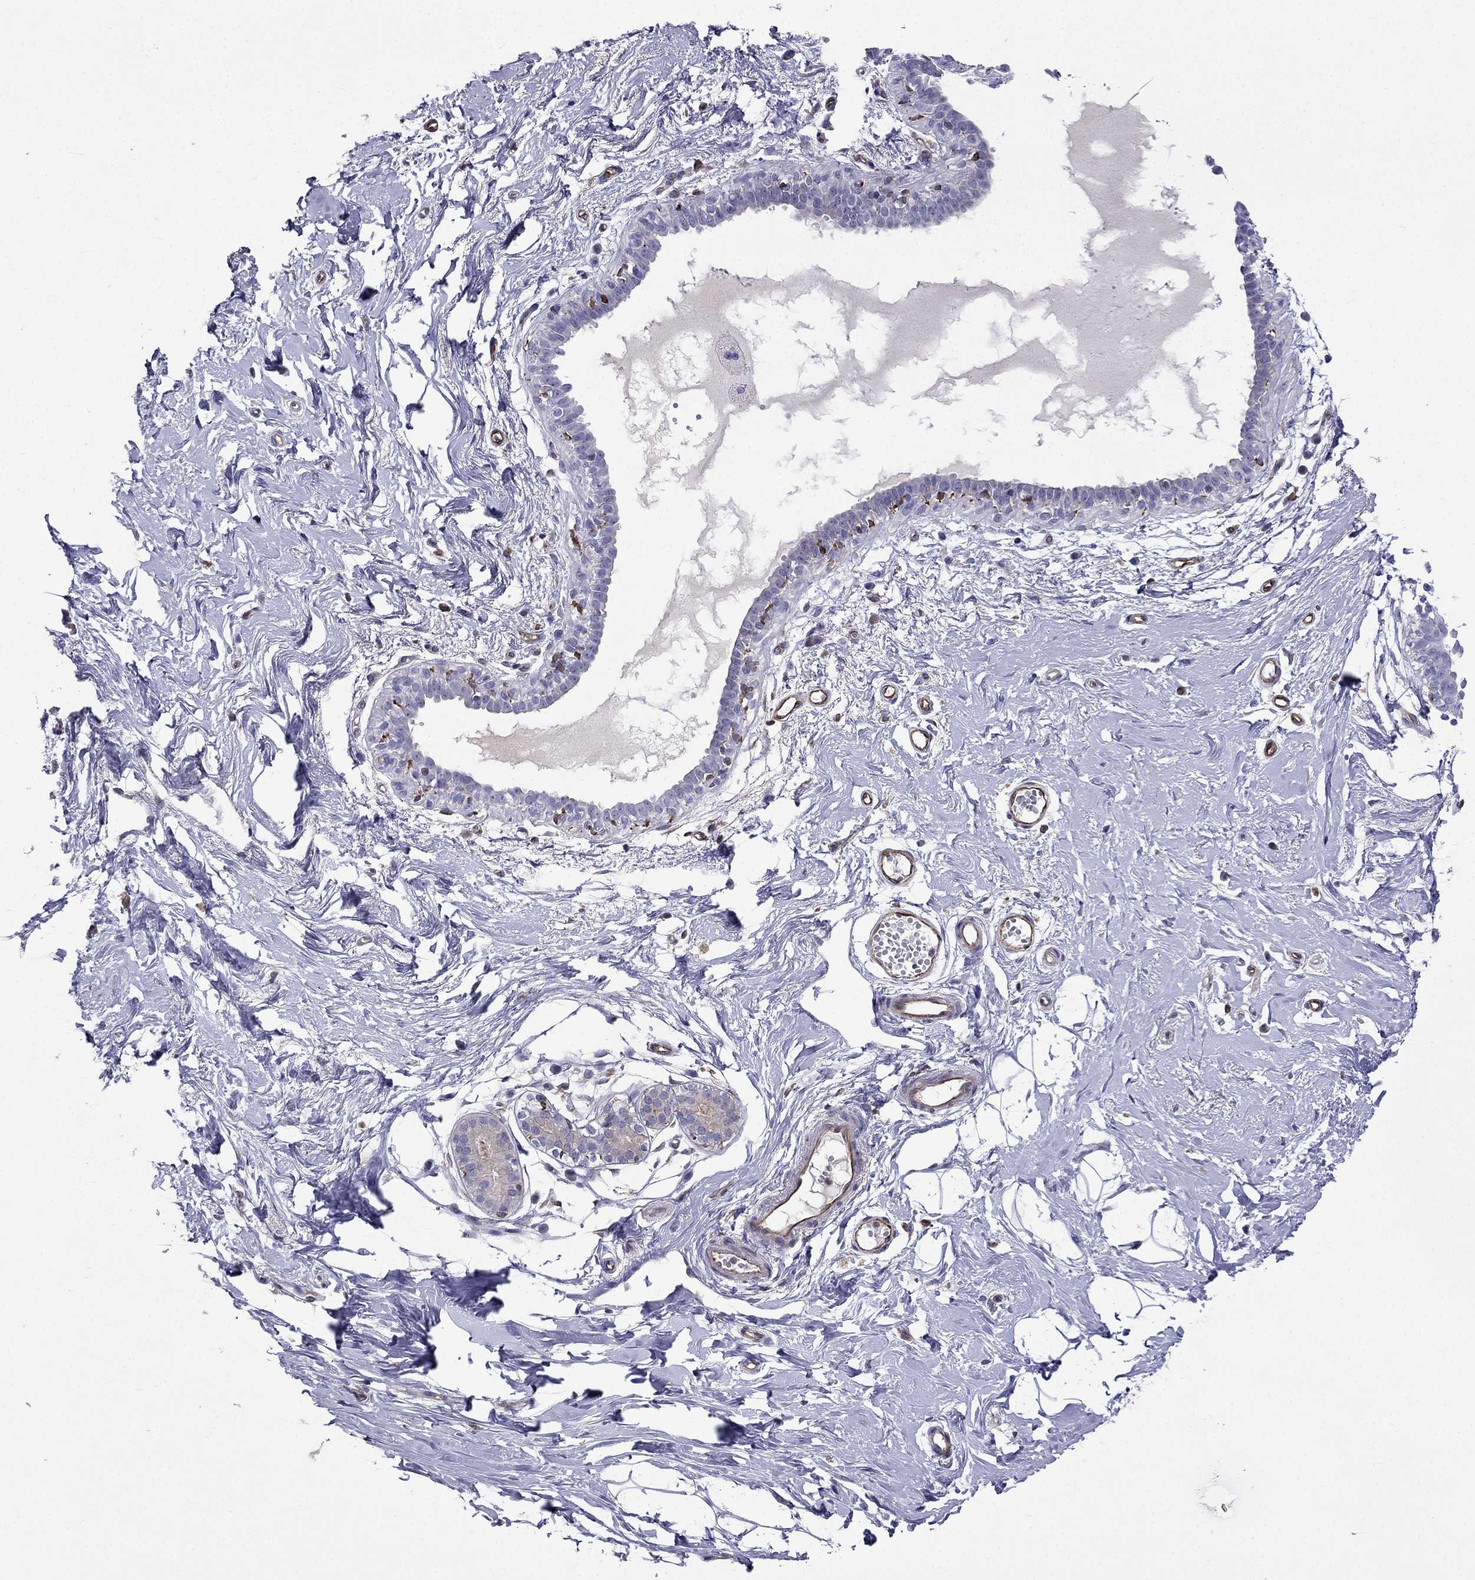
{"staining": {"intensity": "negative", "quantity": "none", "location": "none"}, "tissue": "breast", "cell_type": "Adipocytes", "image_type": "normal", "snomed": [{"axis": "morphology", "description": "Normal tissue, NOS"}, {"axis": "topography", "description": "Breast"}], "caption": "Human breast stained for a protein using immunohistochemistry exhibits no expression in adipocytes.", "gene": "GNAL", "patient": {"sex": "female", "age": 49}}